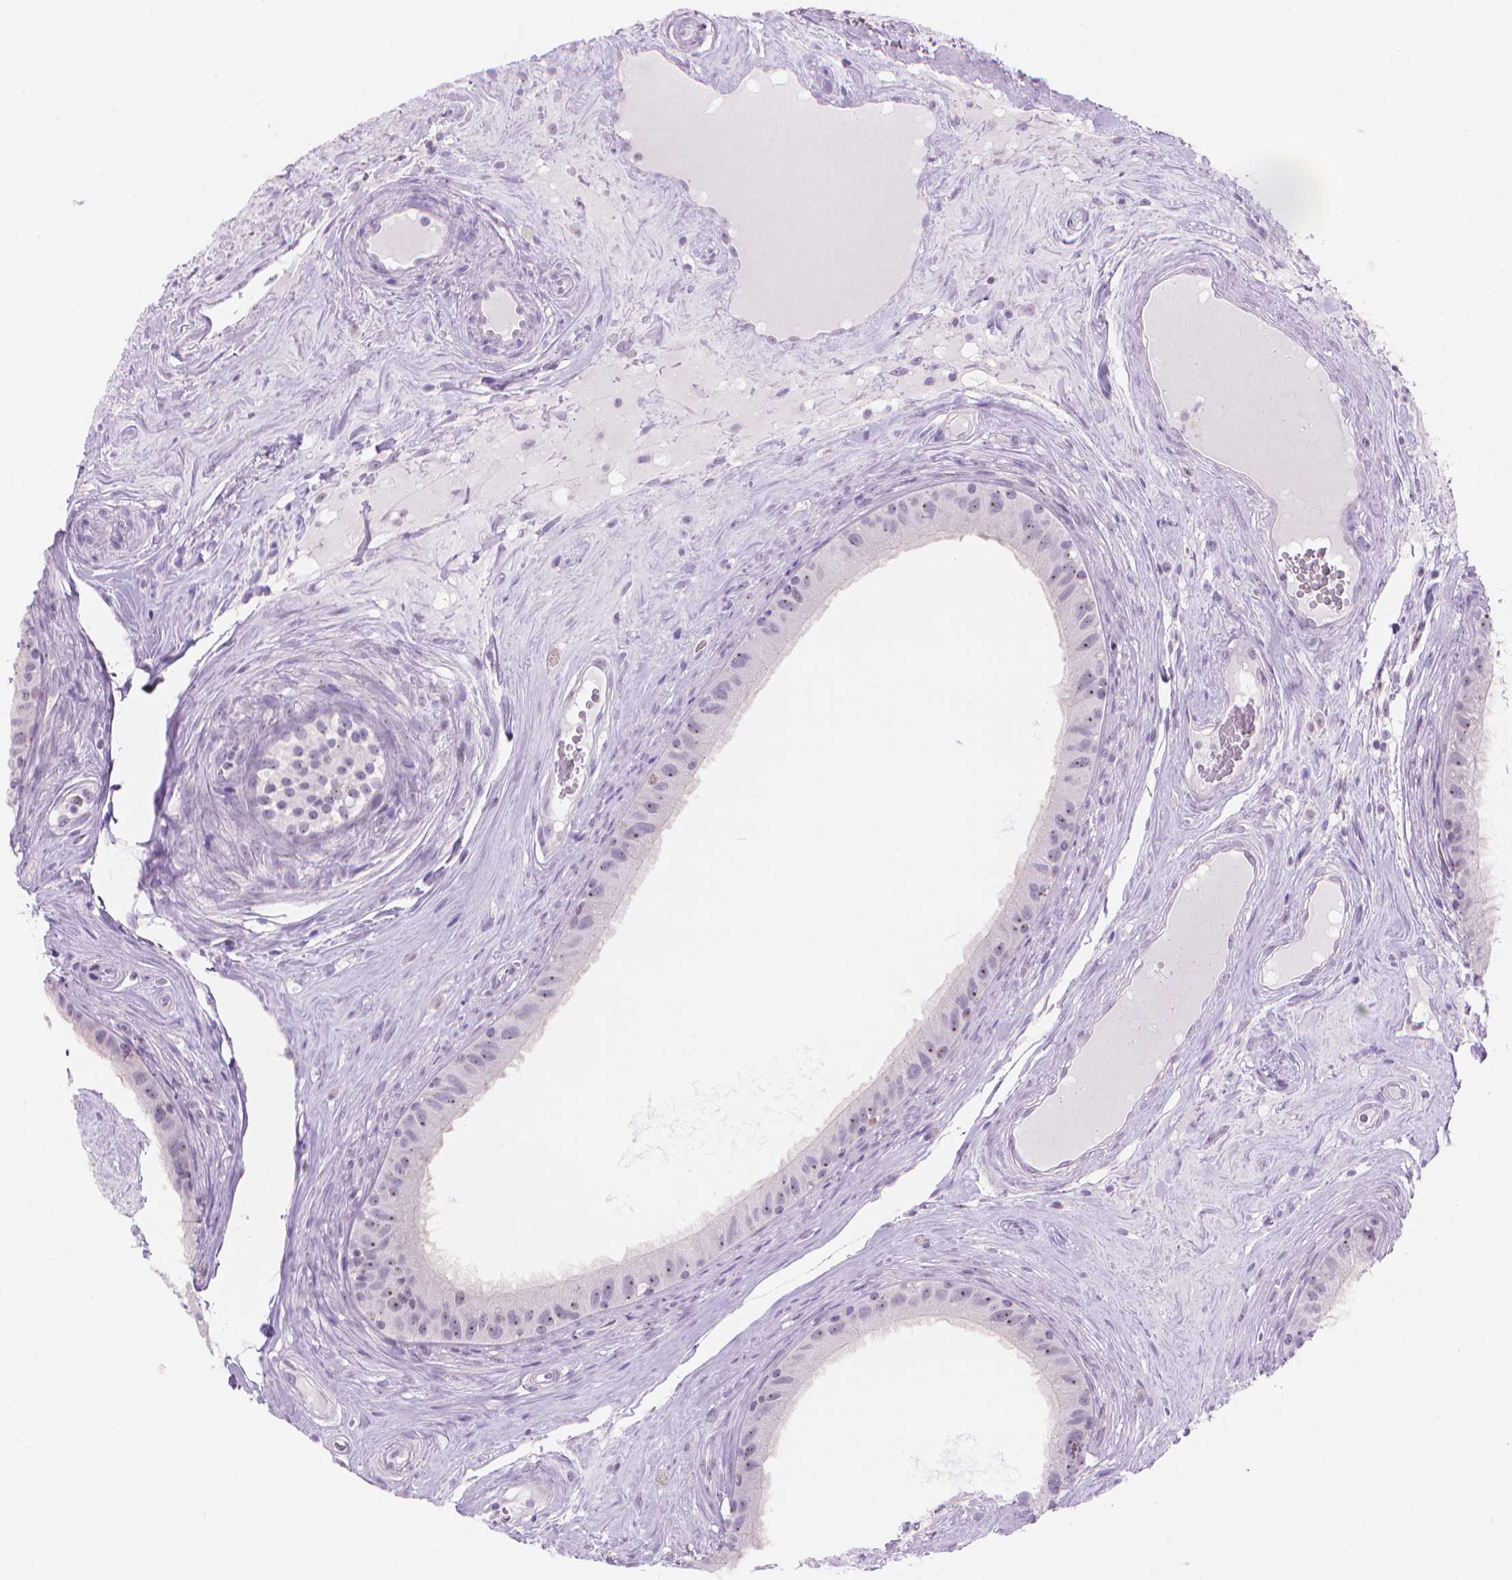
{"staining": {"intensity": "negative", "quantity": "none", "location": "none"}, "tissue": "epididymis", "cell_type": "Glandular cells", "image_type": "normal", "snomed": [{"axis": "morphology", "description": "Normal tissue, NOS"}, {"axis": "topography", "description": "Epididymis"}], "caption": "A micrograph of epididymis stained for a protein demonstrates no brown staining in glandular cells. Brightfield microscopy of IHC stained with DAB (3,3'-diaminobenzidine) (brown) and hematoxylin (blue), captured at high magnification.", "gene": "ENSG00000187186", "patient": {"sex": "male", "age": 59}}